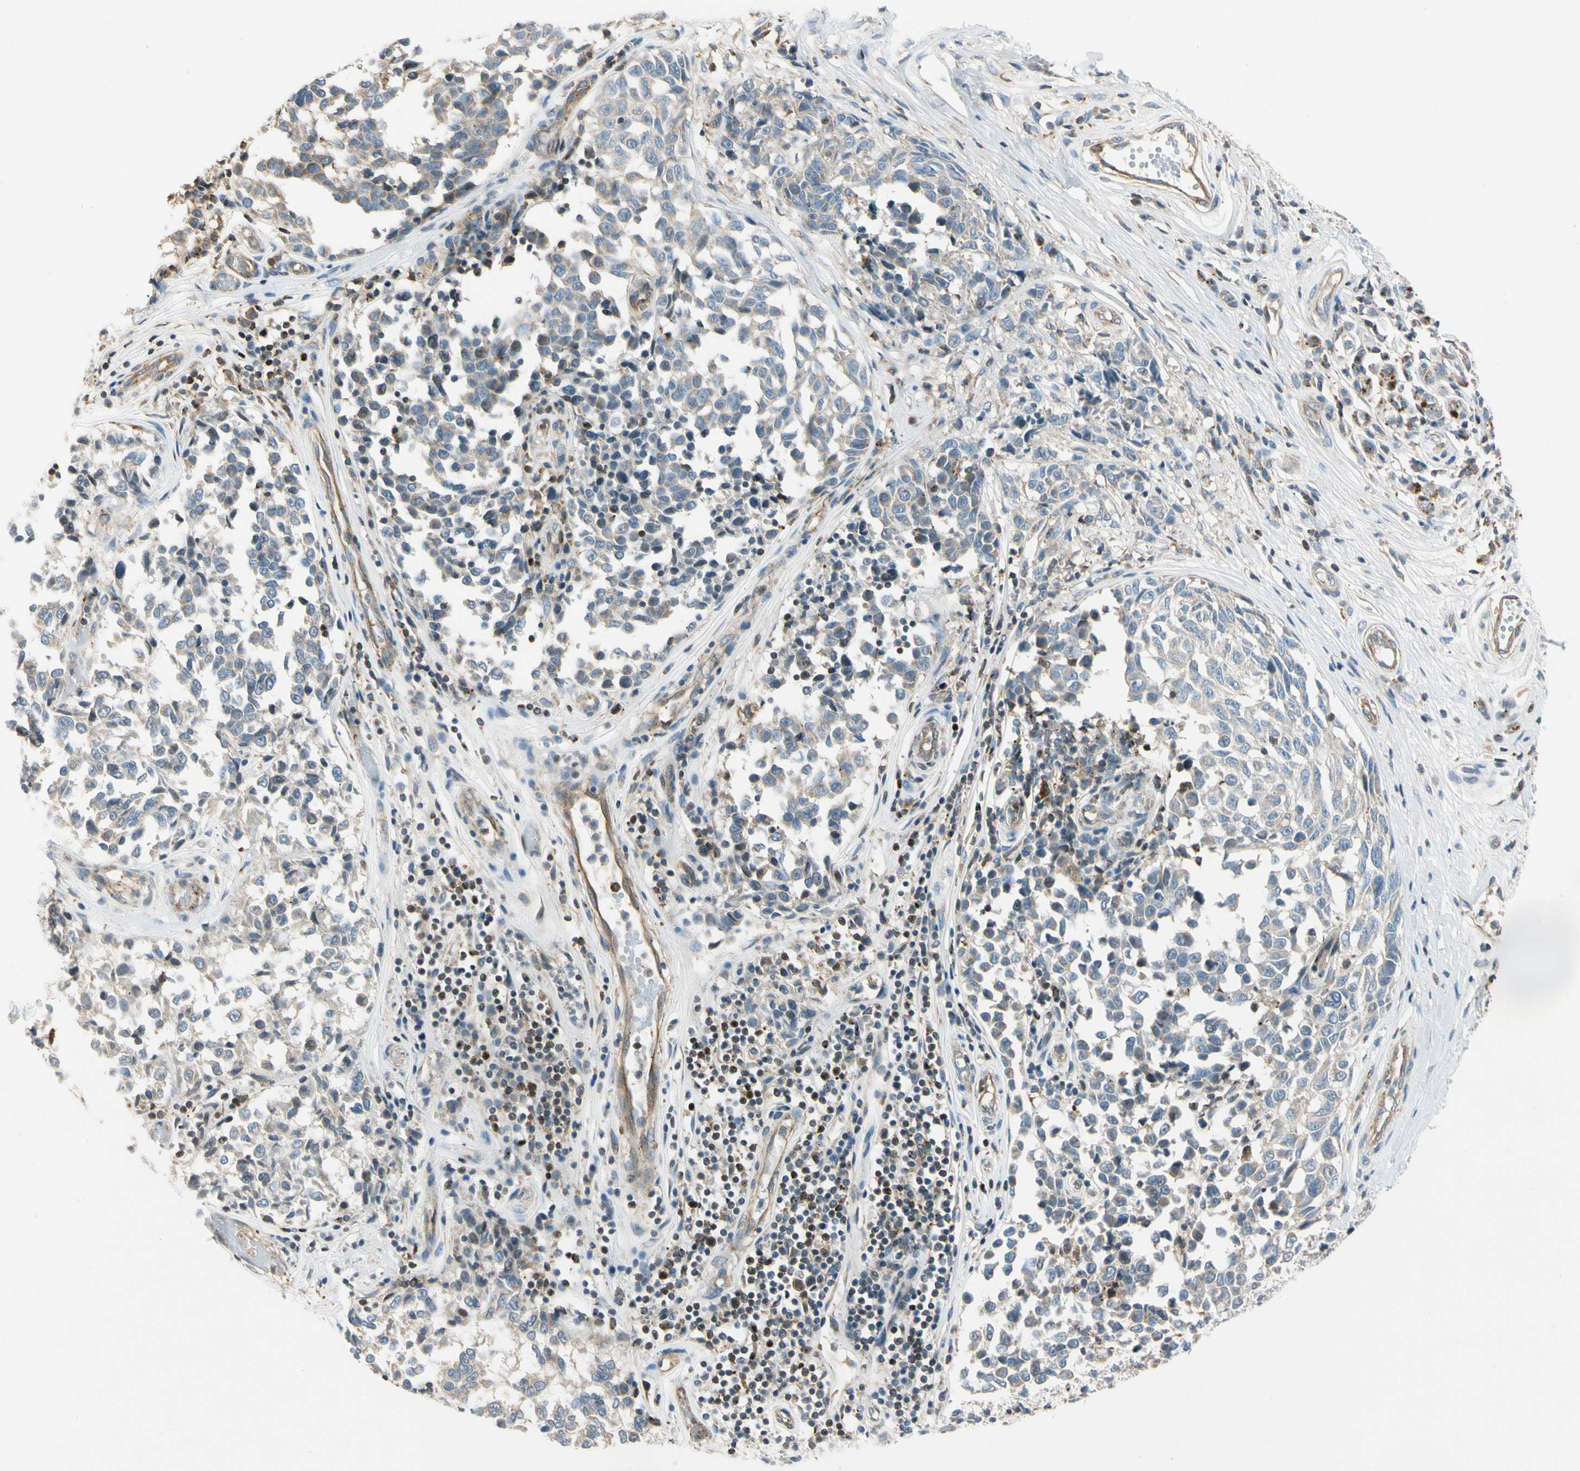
{"staining": {"intensity": "weak", "quantity": "25%-75%", "location": "cytoplasmic/membranous"}, "tissue": "melanoma", "cell_type": "Tumor cells", "image_type": "cancer", "snomed": [{"axis": "morphology", "description": "Malignant melanoma, NOS"}, {"axis": "topography", "description": "Skin"}], "caption": "A histopathology image showing weak cytoplasmic/membranous positivity in approximately 25%-75% of tumor cells in melanoma, as visualized by brown immunohistochemical staining.", "gene": "CDH6", "patient": {"sex": "female", "age": 64}}